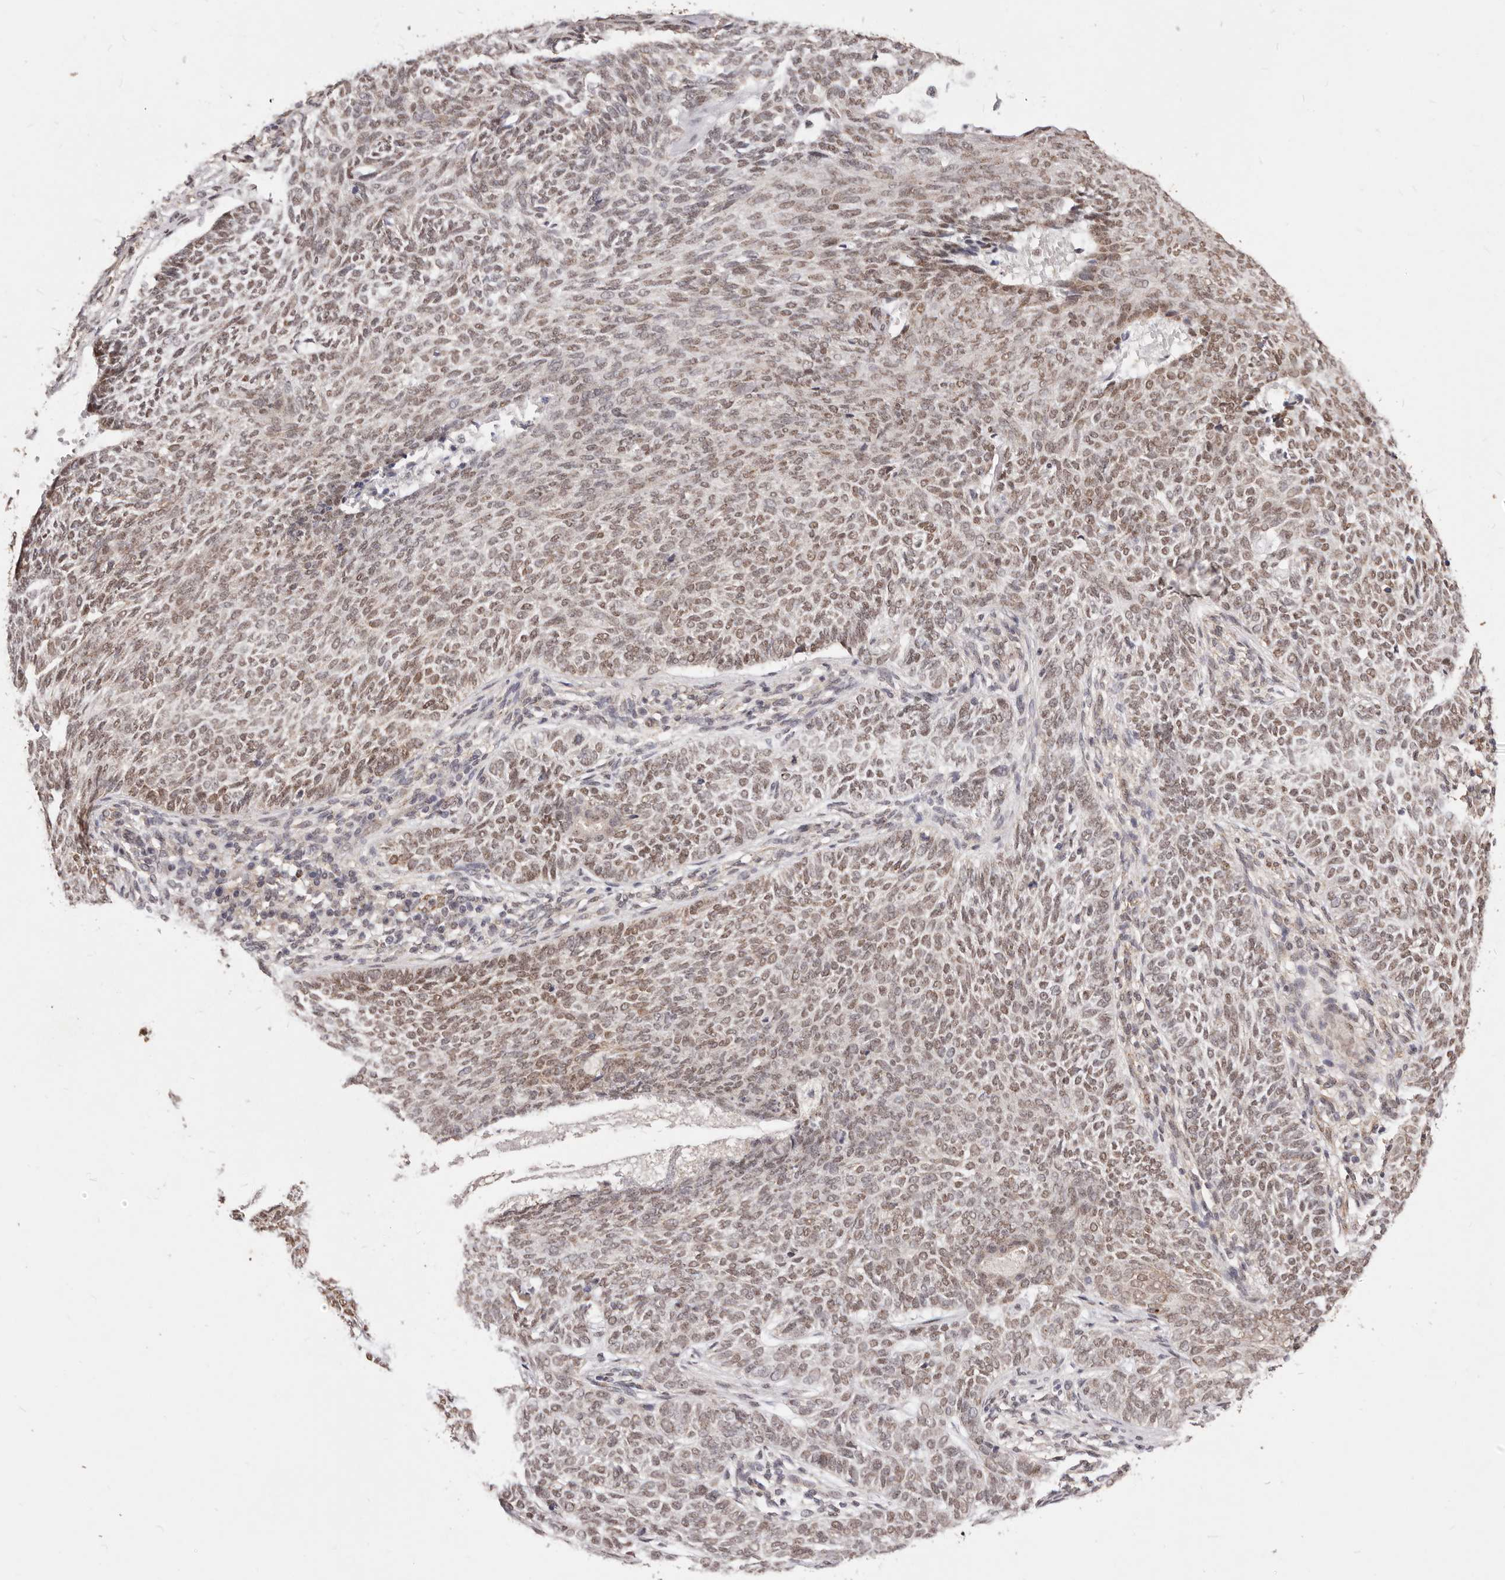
{"staining": {"intensity": "moderate", "quantity": ">75%", "location": "nuclear"}, "tissue": "skin cancer", "cell_type": "Tumor cells", "image_type": "cancer", "snomed": [{"axis": "morphology", "description": "Basal cell carcinoma"}, {"axis": "topography", "description": "Skin"}], "caption": "Immunohistochemistry staining of skin cancer (basal cell carcinoma), which exhibits medium levels of moderate nuclear positivity in approximately >75% of tumor cells indicating moderate nuclear protein positivity. The staining was performed using DAB (3,3'-diaminobenzidine) (brown) for protein detection and nuclei were counterstained in hematoxylin (blue).", "gene": "RPS6KA5", "patient": {"sex": "male", "age": 87}}